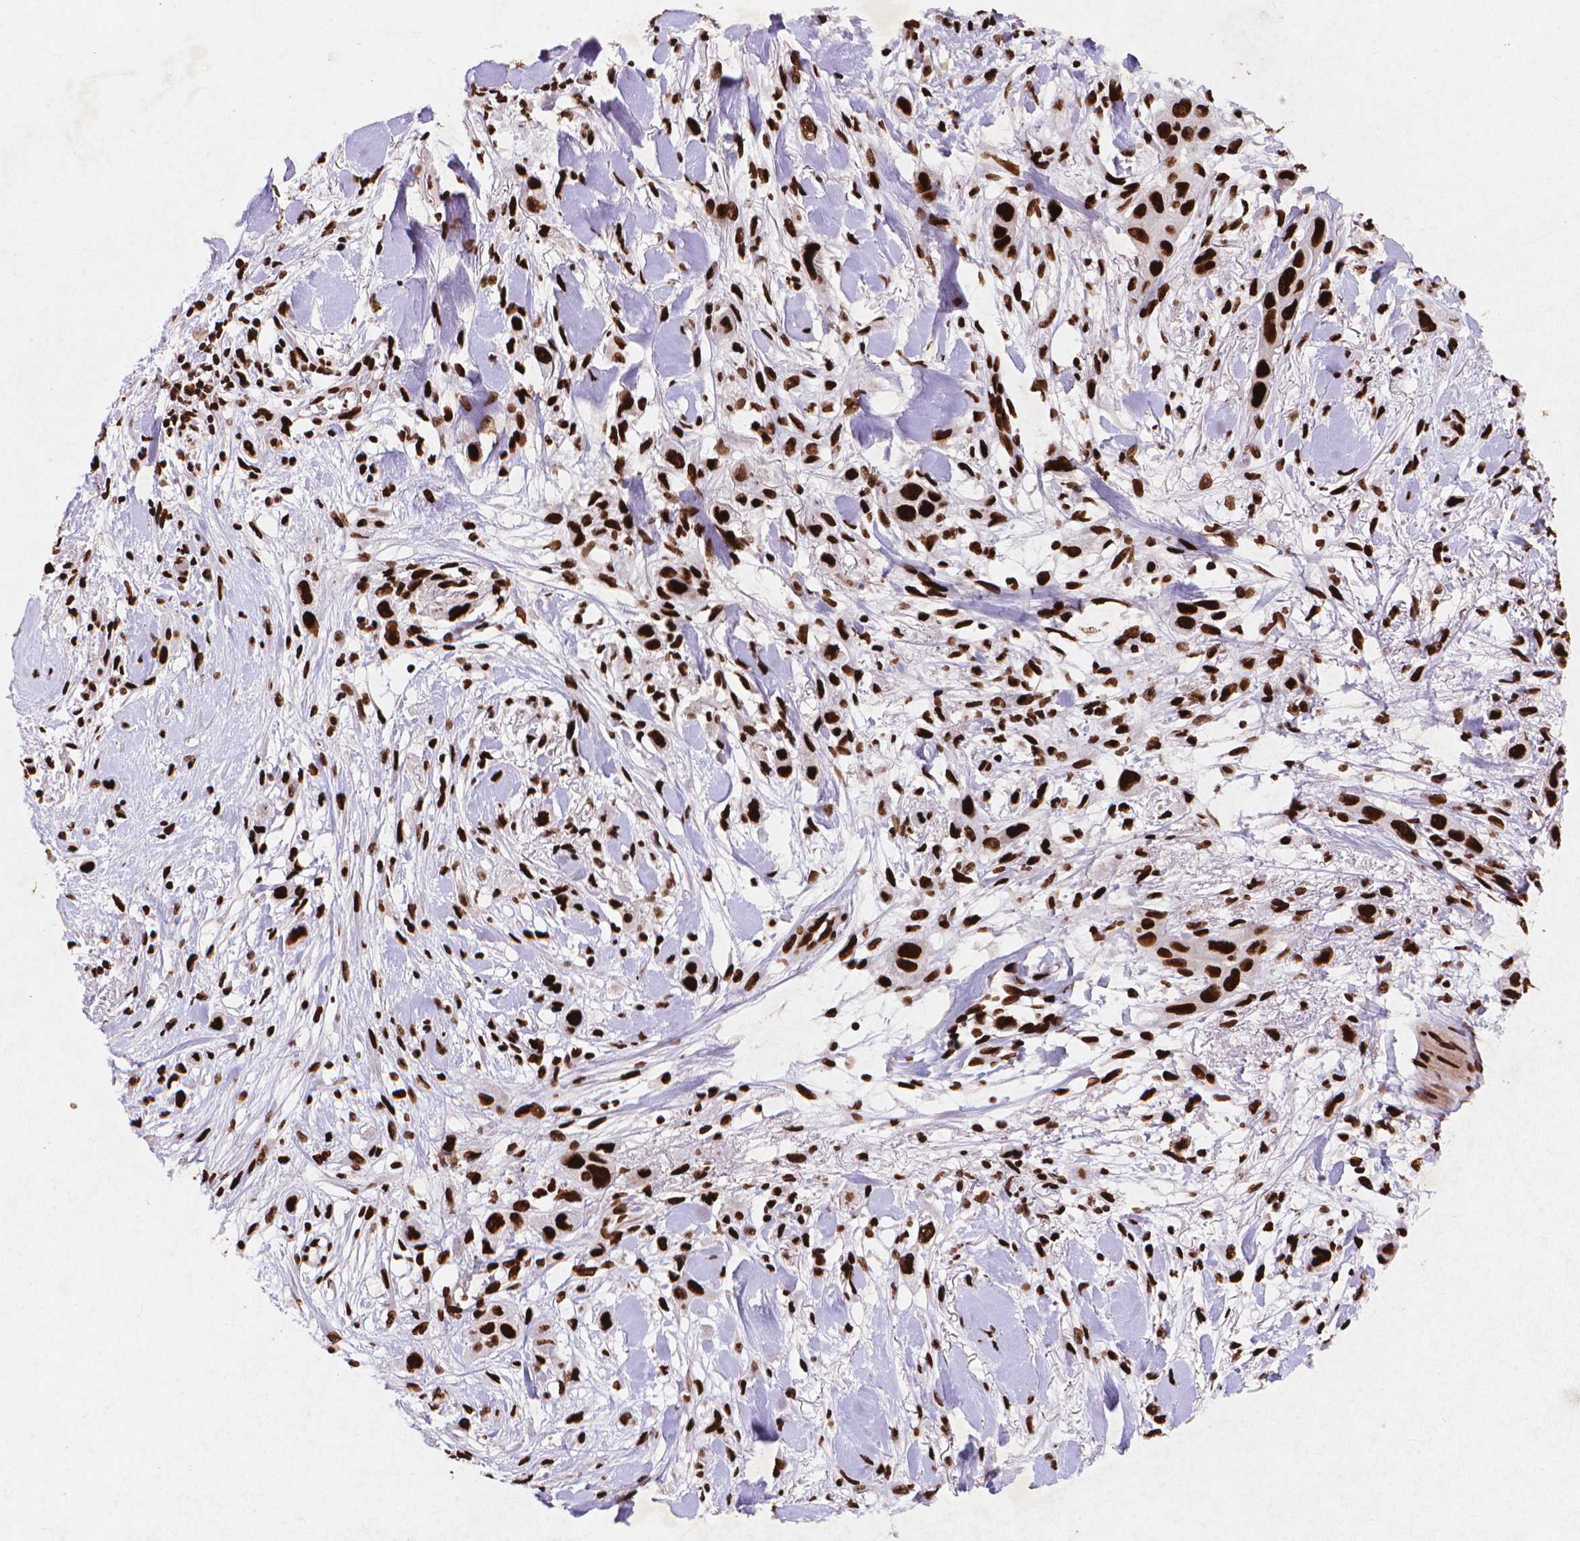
{"staining": {"intensity": "strong", "quantity": ">75%", "location": "nuclear"}, "tissue": "skin cancer", "cell_type": "Tumor cells", "image_type": "cancer", "snomed": [{"axis": "morphology", "description": "Squamous cell carcinoma, NOS"}, {"axis": "topography", "description": "Skin"}], "caption": "Immunohistochemical staining of human skin squamous cell carcinoma reveals high levels of strong nuclear protein expression in approximately >75% of tumor cells. The staining was performed using DAB (3,3'-diaminobenzidine), with brown indicating positive protein expression. Nuclei are stained blue with hematoxylin.", "gene": "CITED2", "patient": {"sex": "male", "age": 79}}